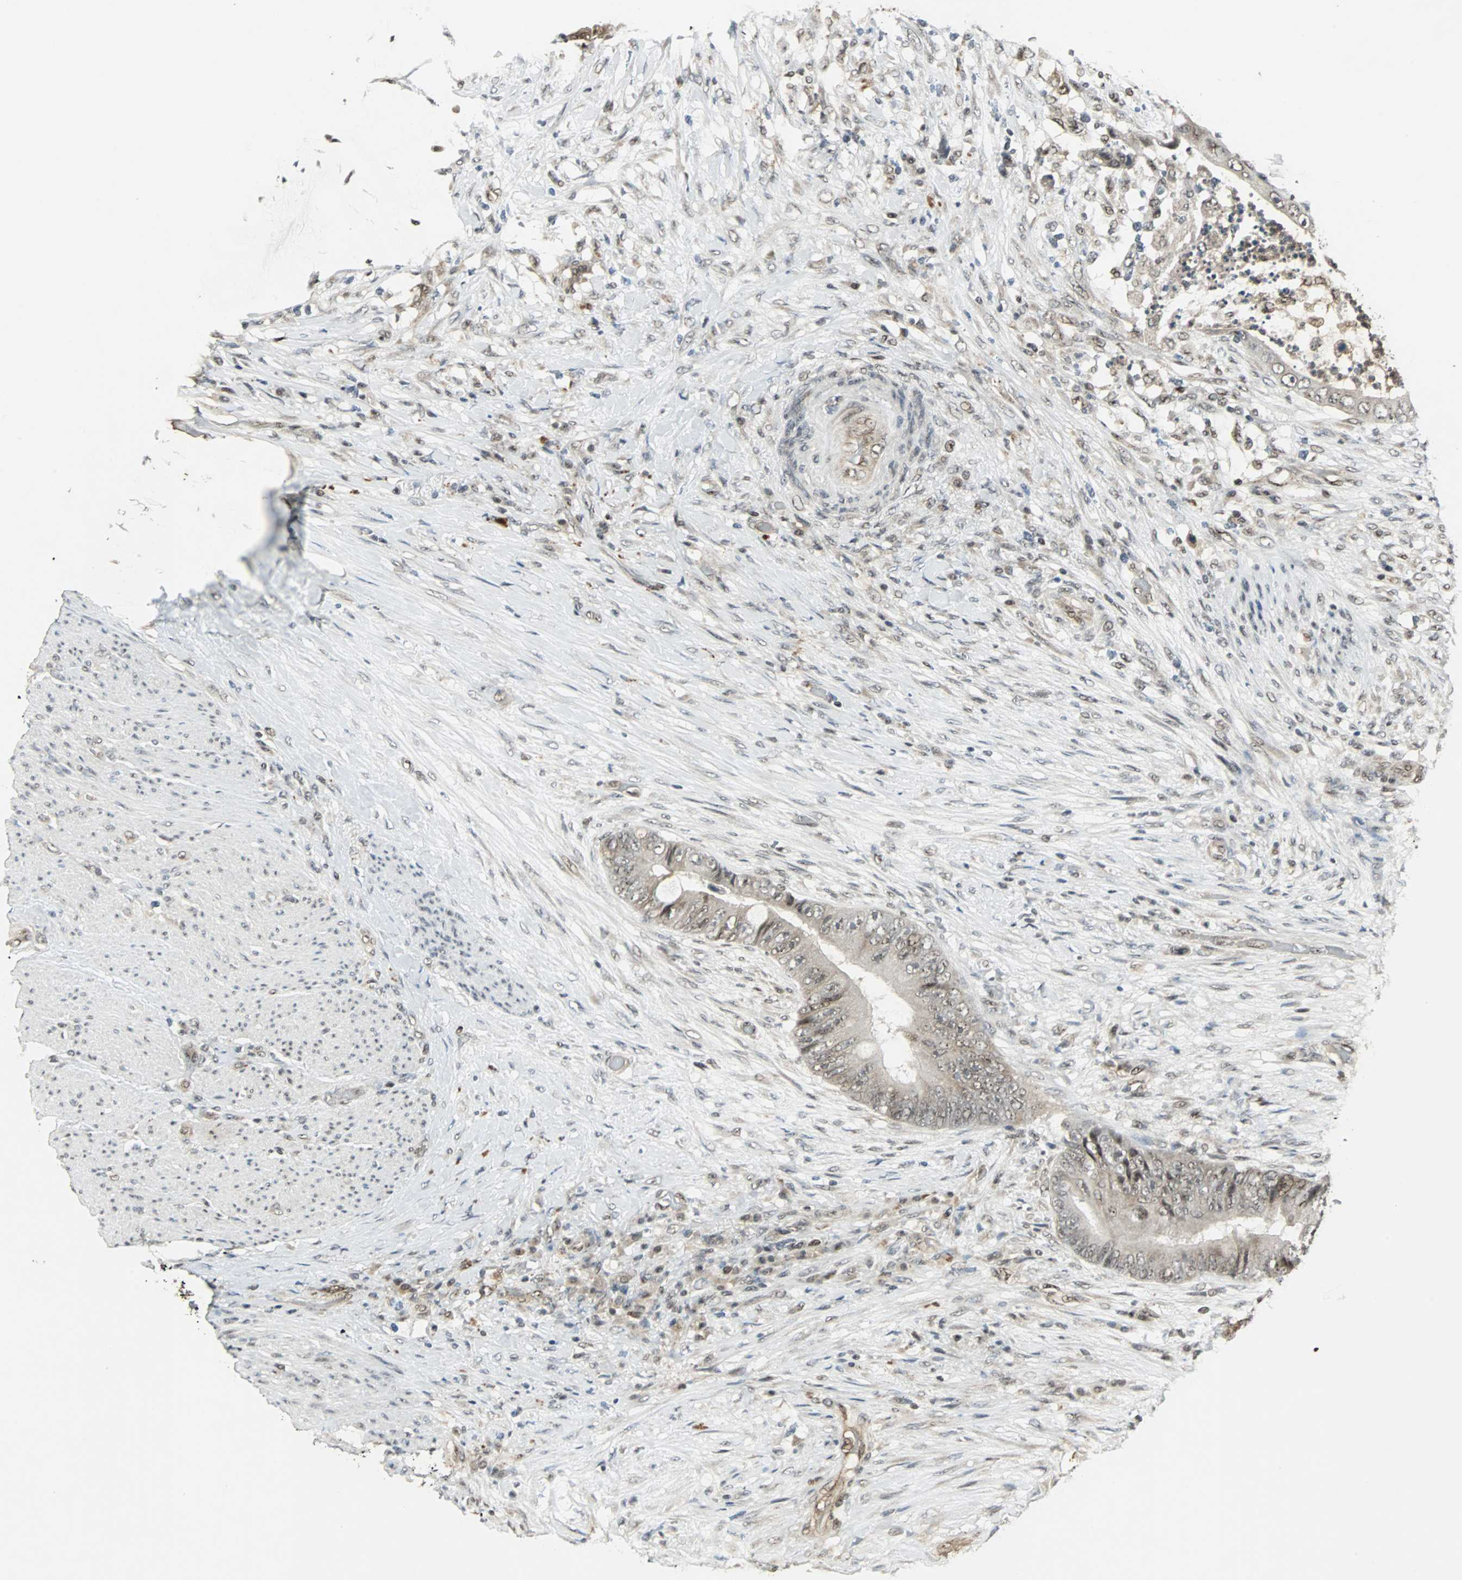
{"staining": {"intensity": "weak", "quantity": "<25%", "location": "nuclear"}, "tissue": "colorectal cancer", "cell_type": "Tumor cells", "image_type": "cancer", "snomed": [{"axis": "morphology", "description": "Adenocarcinoma, NOS"}, {"axis": "topography", "description": "Rectum"}], "caption": "Tumor cells show no significant staining in colorectal adenocarcinoma. (DAB (3,3'-diaminobenzidine) immunohistochemistry visualized using brightfield microscopy, high magnification).", "gene": "MED4", "patient": {"sex": "female", "age": 77}}